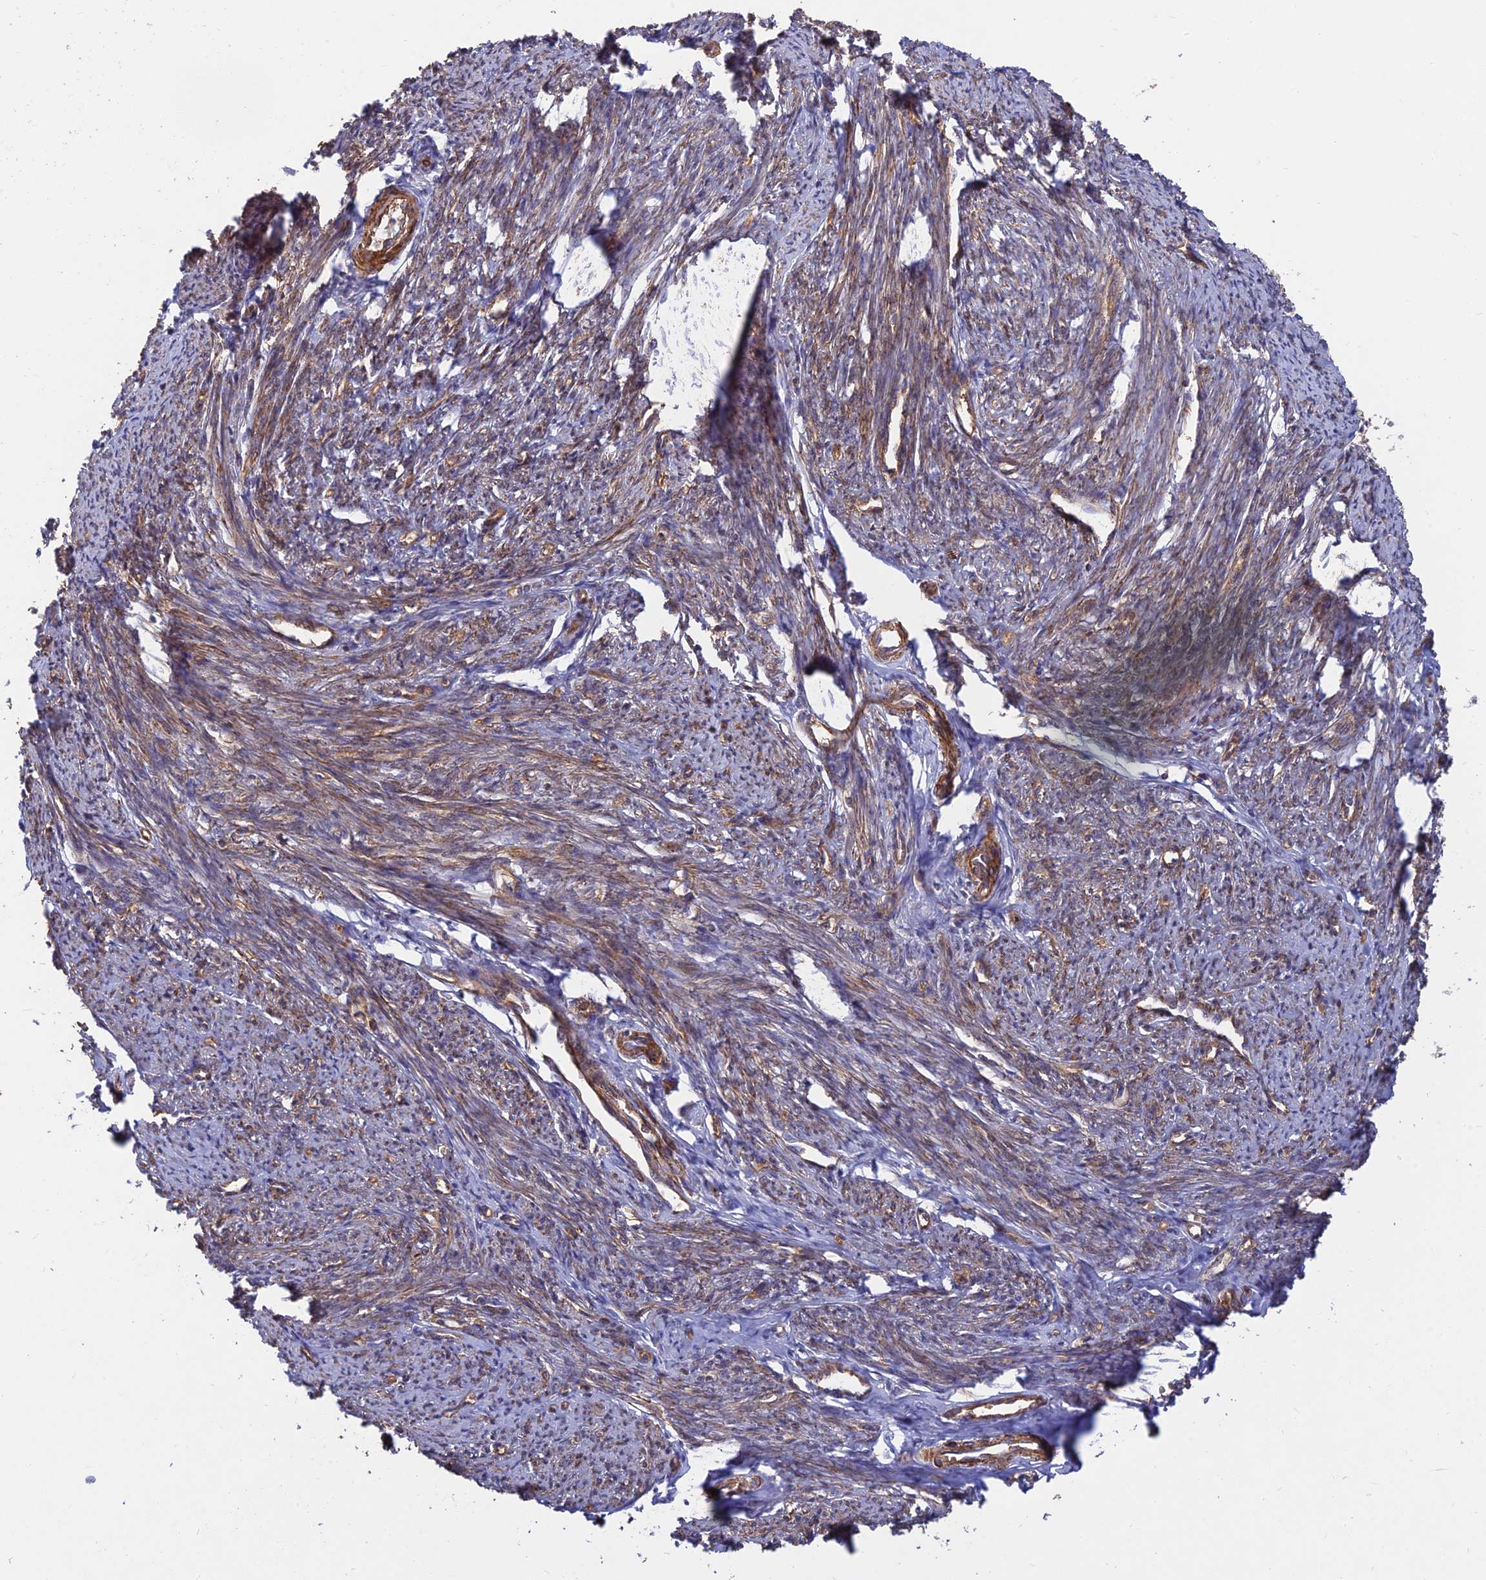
{"staining": {"intensity": "strong", "quantity": "25%-75%", "location": "cytoplasmic/membranous"}, "tissue": "smooth muscle", "cell_type": "Smooth muscle cells", "image_type": "normal", "snomed": [{"axis": "morphology", "description": "Normal tissue, NOS"}, {"axis": "topography", "description": "Smooth muscle"}, {"axis": "topography", "description": "Uterus"}], "caption": "Smooth muscle stained with DAB IHC exhibits high levels of strong cytoplasmic/membranous positivity in about 25%-75% of smooth muscle cells. (DAB (3,3'-diaminobenzidine) IHC, brown staining for protein, blue staining for nuclei).", "gene": "RELCH", "patient": {"sex": "female", "age": 59}}